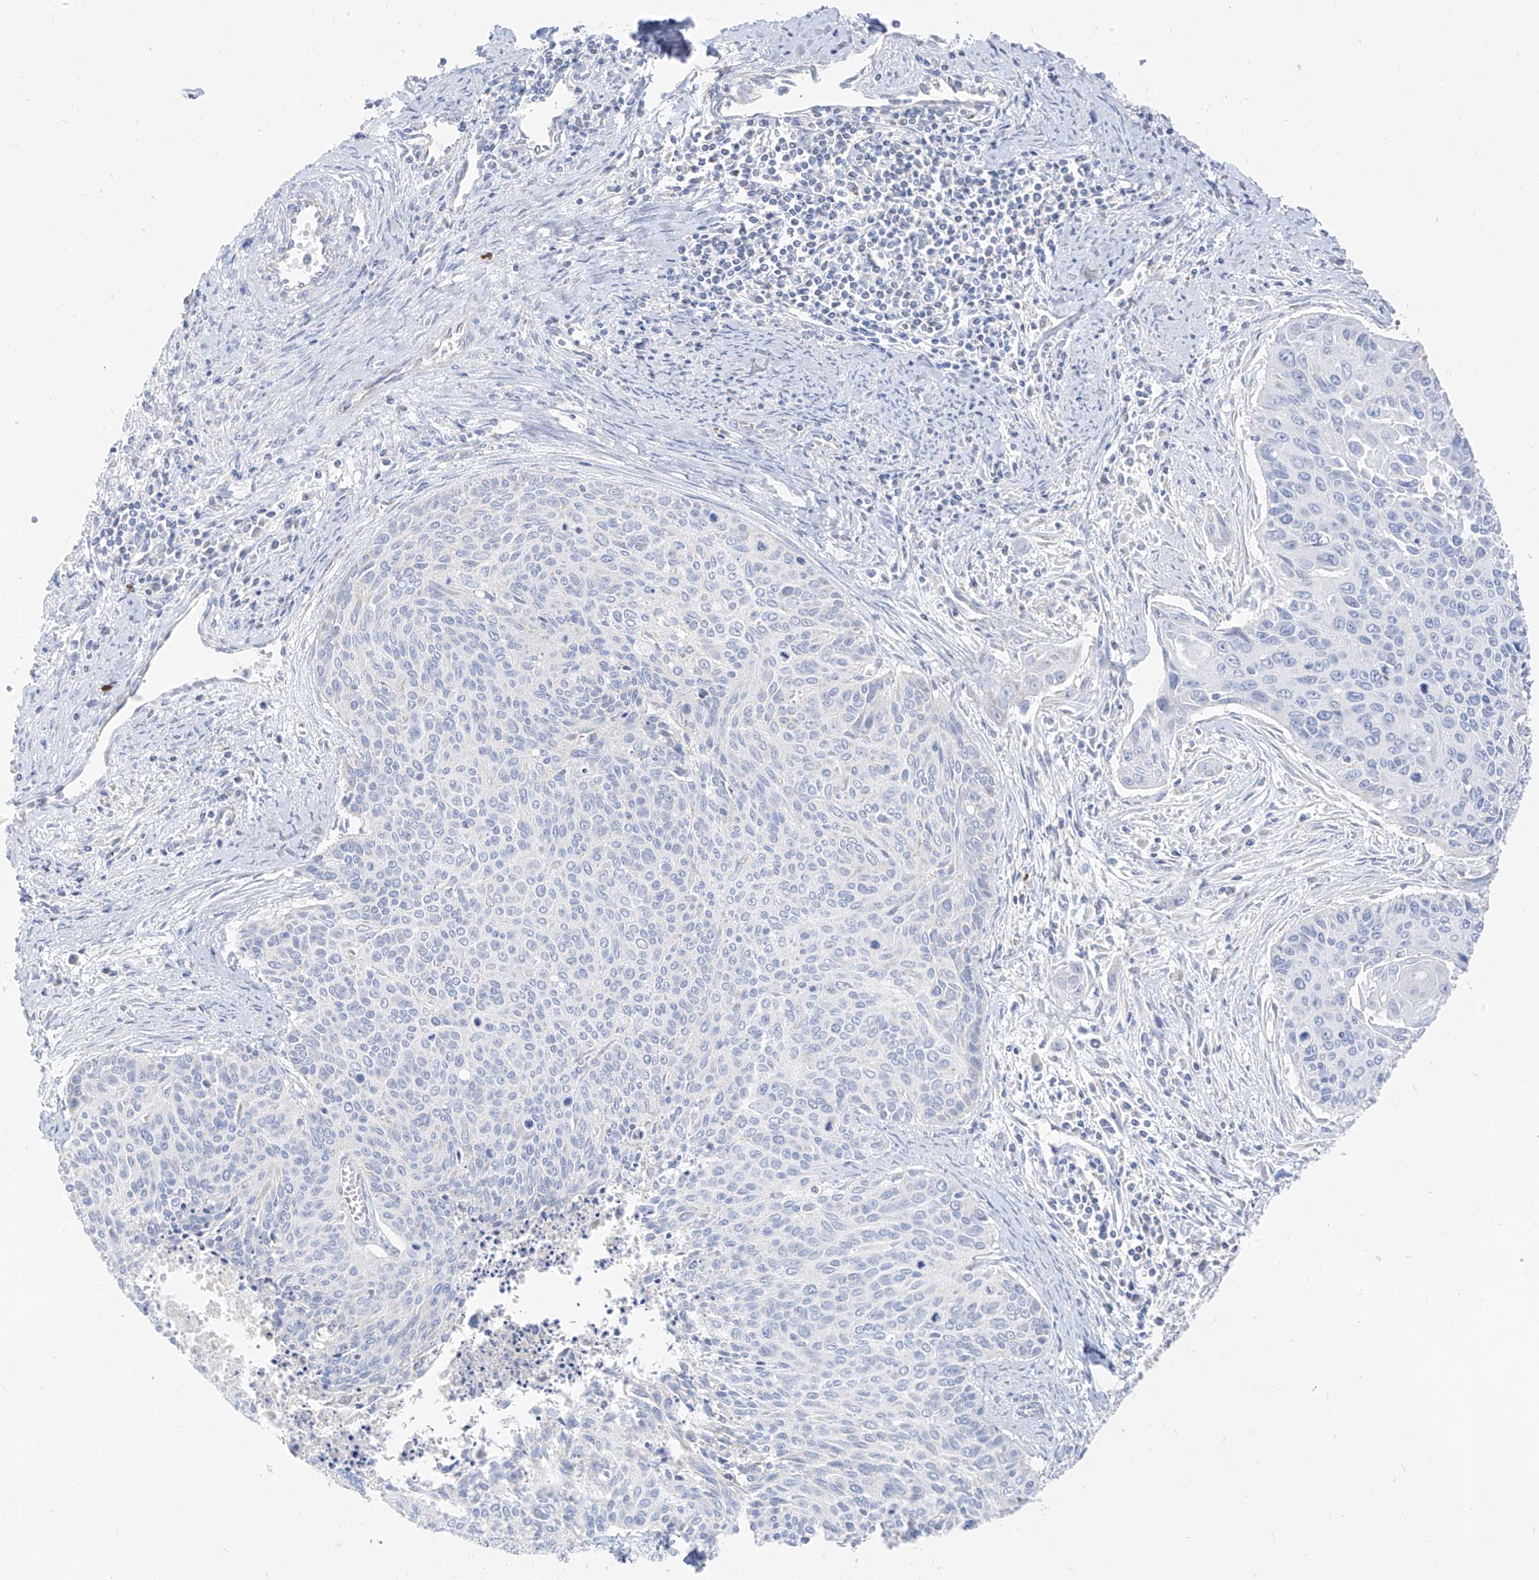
{"staining": {"intensity": "negative", "quantity": "none", "location": "none"}, "tissue": "cervical cancer", "cell_type": "Tumor cells", "image_type": "cancer", "snomed": [{"axis": "morphology", "description": "Squamous cell carcinoma, NOS"}, {"axis": "topography", "description": "Cervix"}], "caption": "Cervical cancer (squamous cell carcinoma) was stained to show a protein in brown. There is no significant expression in tumor cells.", "gene": "ETHE1", "patient": {"sex": "female", "age": 55}}